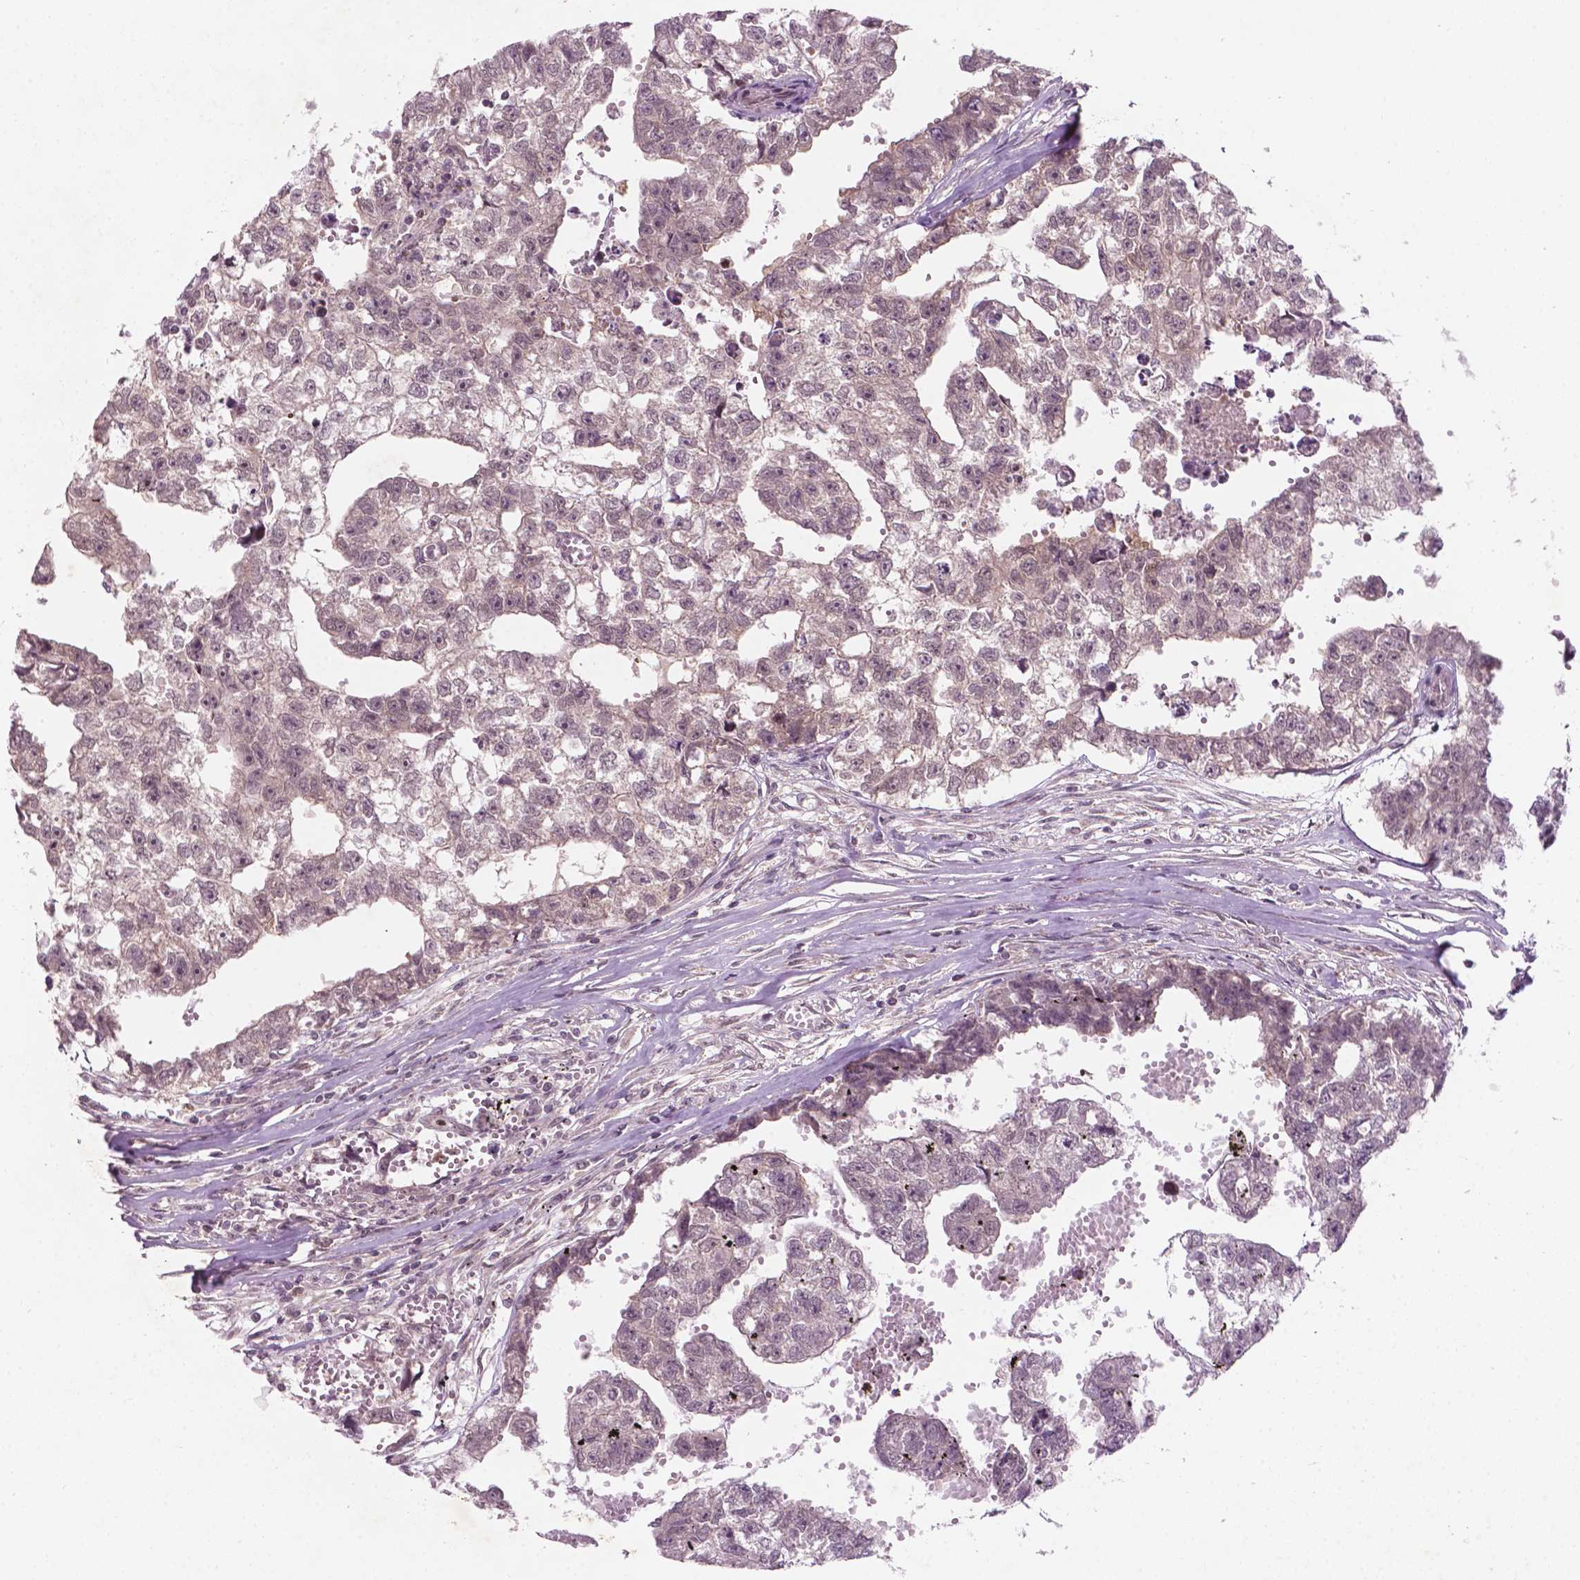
{"staining": {"intensity": "weak", "quantity": "25%-75%", "location": "nuclear"}, "tissue": "testis cancer", "cell_type": "Tumor cells", "image_type": "cancer", "snomed": [{"axis": "morphology", "description": "Carcinoma, Embryonal, NOS"}, {"axis": "morphology", "description": "Teratoma, malignant, NOS"}, {"axis": "topography", "description": "Testis"}], "caption": "Immunohistochemical staining of embryonal carcinoma (testis) exhibits low levels of weak nuclear protein expression in approximately 25%-75% of tumor cells.", "gene": "NFAT5", "patient": {"sex": "male", "age": 44}}